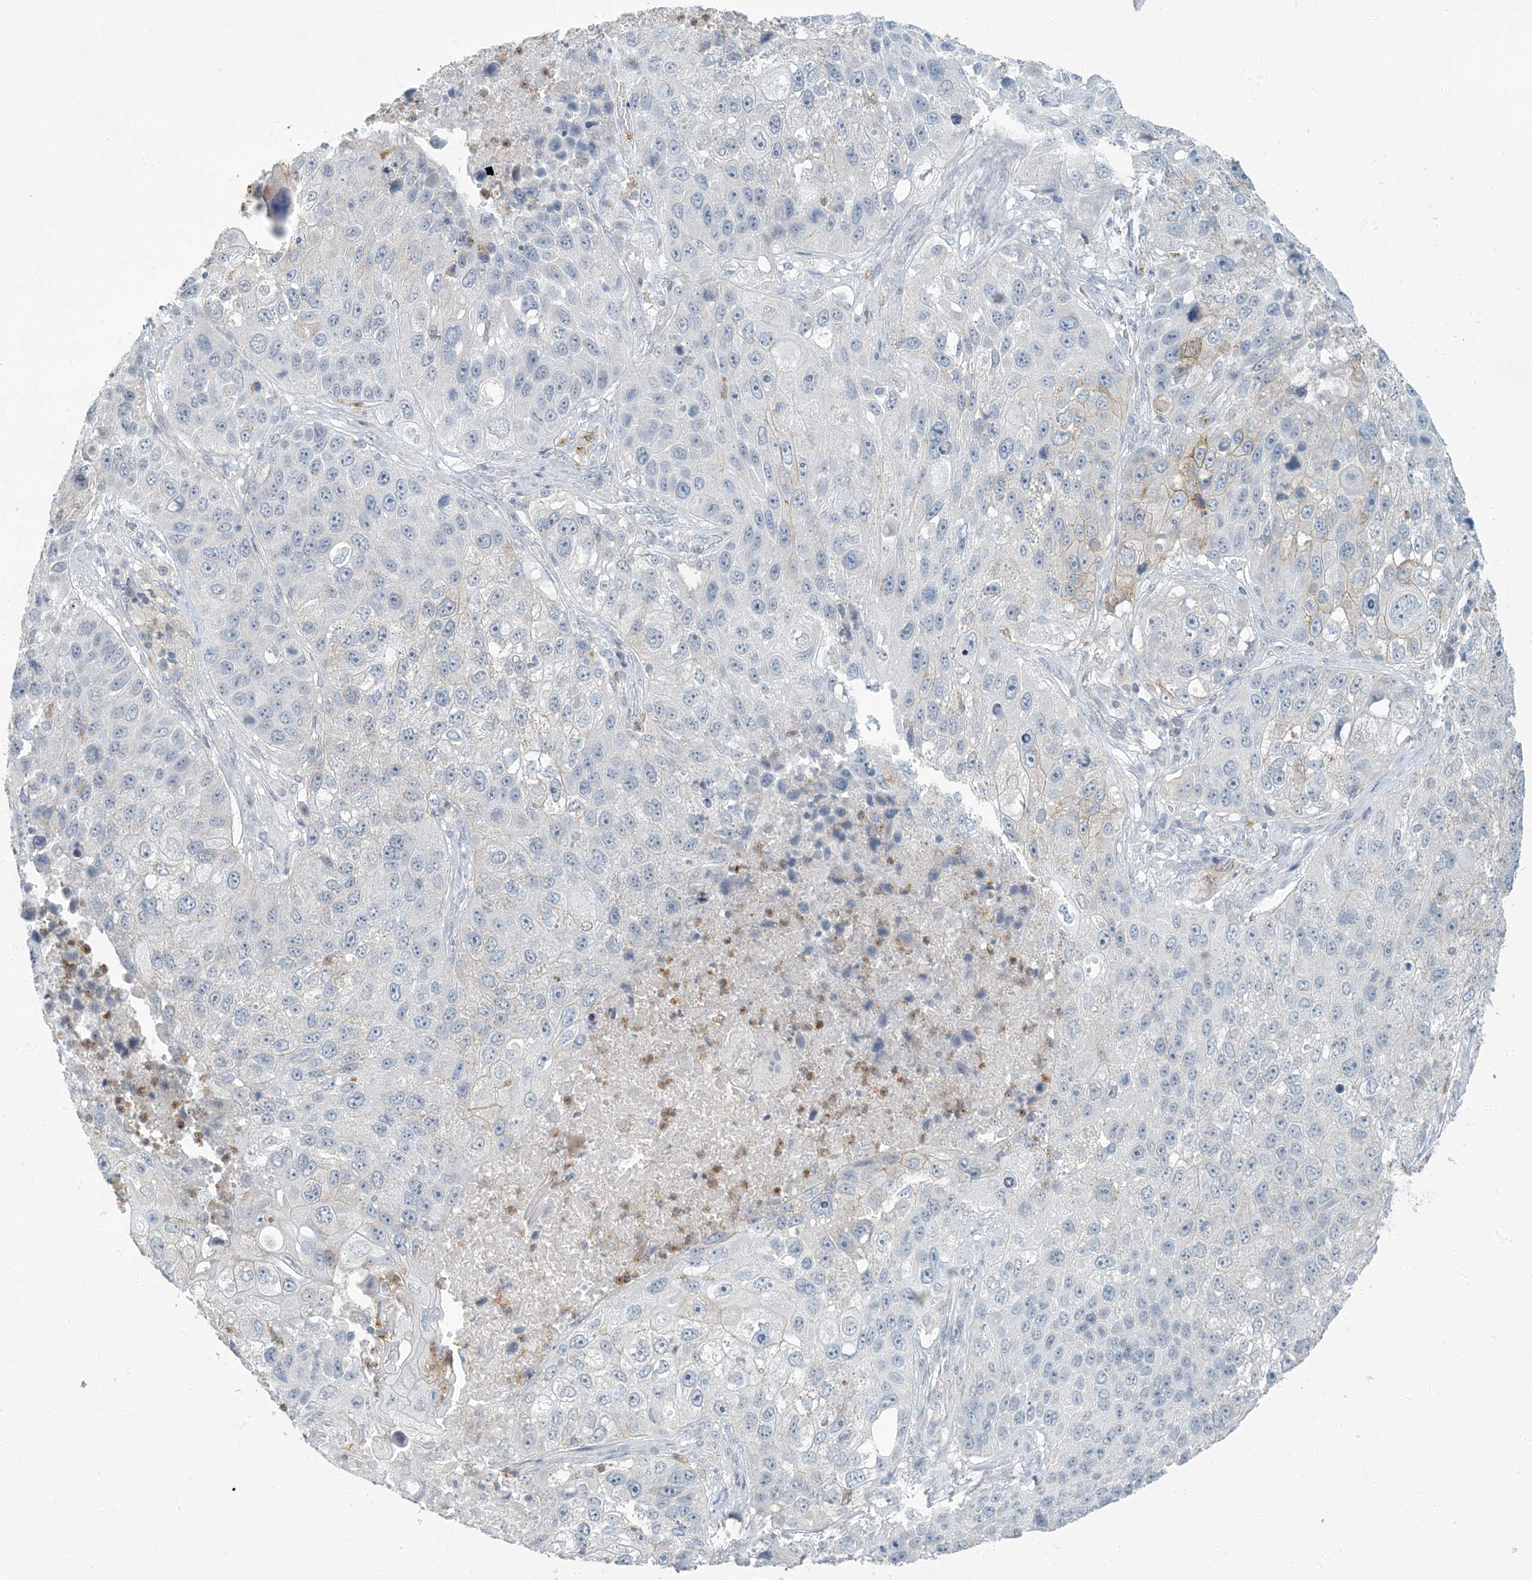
{"staining": {"intensity": "negative", "quantity": "none", "location": "none"}, "tissue": "lung cancer", "cell_type": "Tumor cells", "image_type": "cancer", "snomed": [{"axis": "morphology", "description": "Squamous cell carcinoma, NOS"}, {"axis": "topography", "description": "Lung"}], "caption": "This is an immunohistochemistry image of human lung cancer (squamous cell carcinoma). There is no staining in tumor cells.", "gene": "EPHA4", "patient": {"sex": "male", "age": 61}}